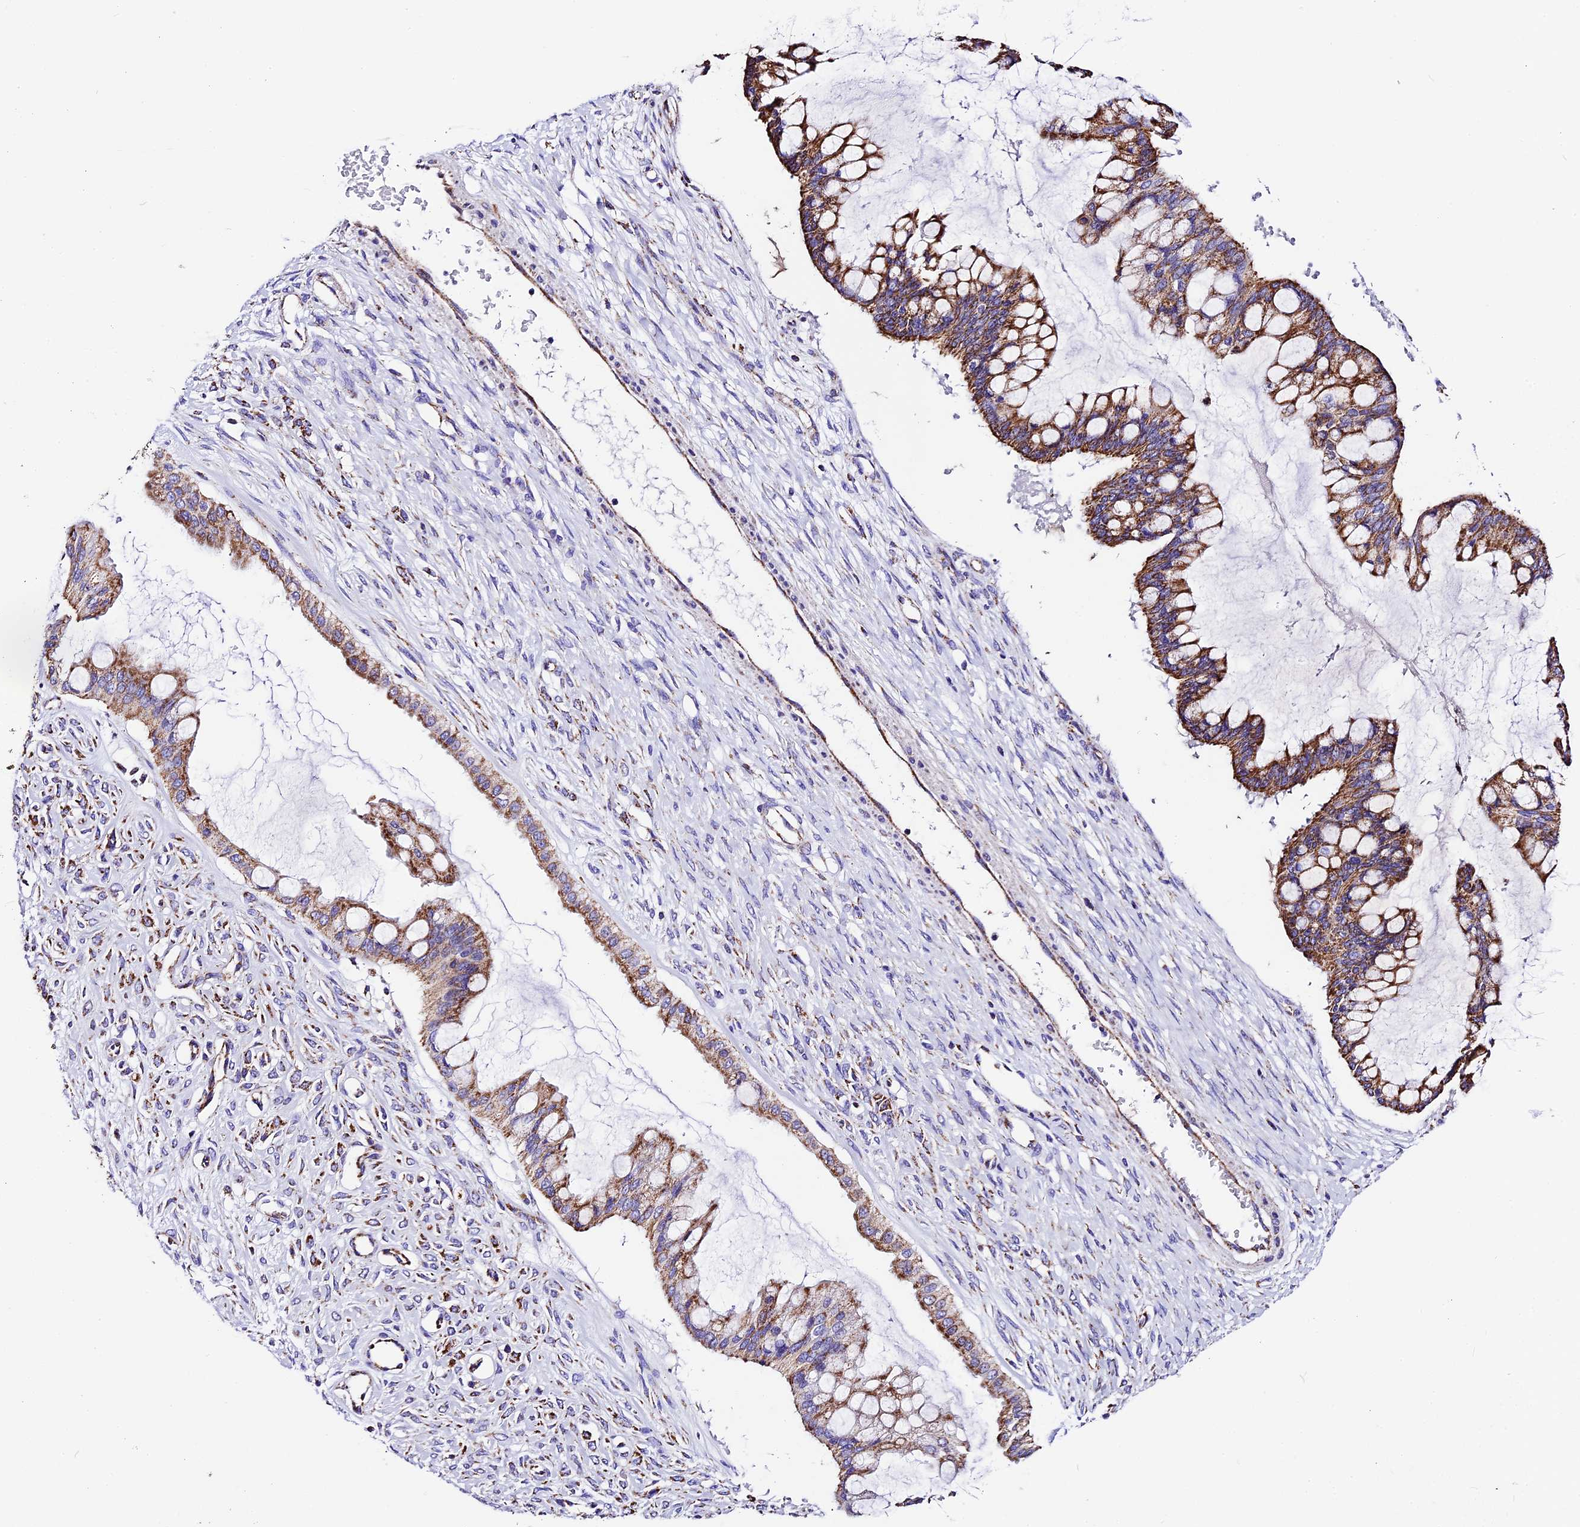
{"staining": {"intensity": "moderate", "quantity": ">75%", "location": "cytoplasmic/membranous"}, "tissue": "ovarian cancer", "cell_type": "Tumor cells", "image_type": "cancer", "snomed": [{"axis": "morphology", "description": "Cystadenocarcinoma, mucinous, NOS"}, {"axis": "topography", "description": "Ovary"}], "caption": "Brown immunohistochemical staining in human mucinous cystadenocarcinoma (ovarian) exhibits moderate cytoplasmic/membranous expression in about >75% of tumor cells.", "gene": "DCAF5", "patient": {"sex": "female", "age": 73}}